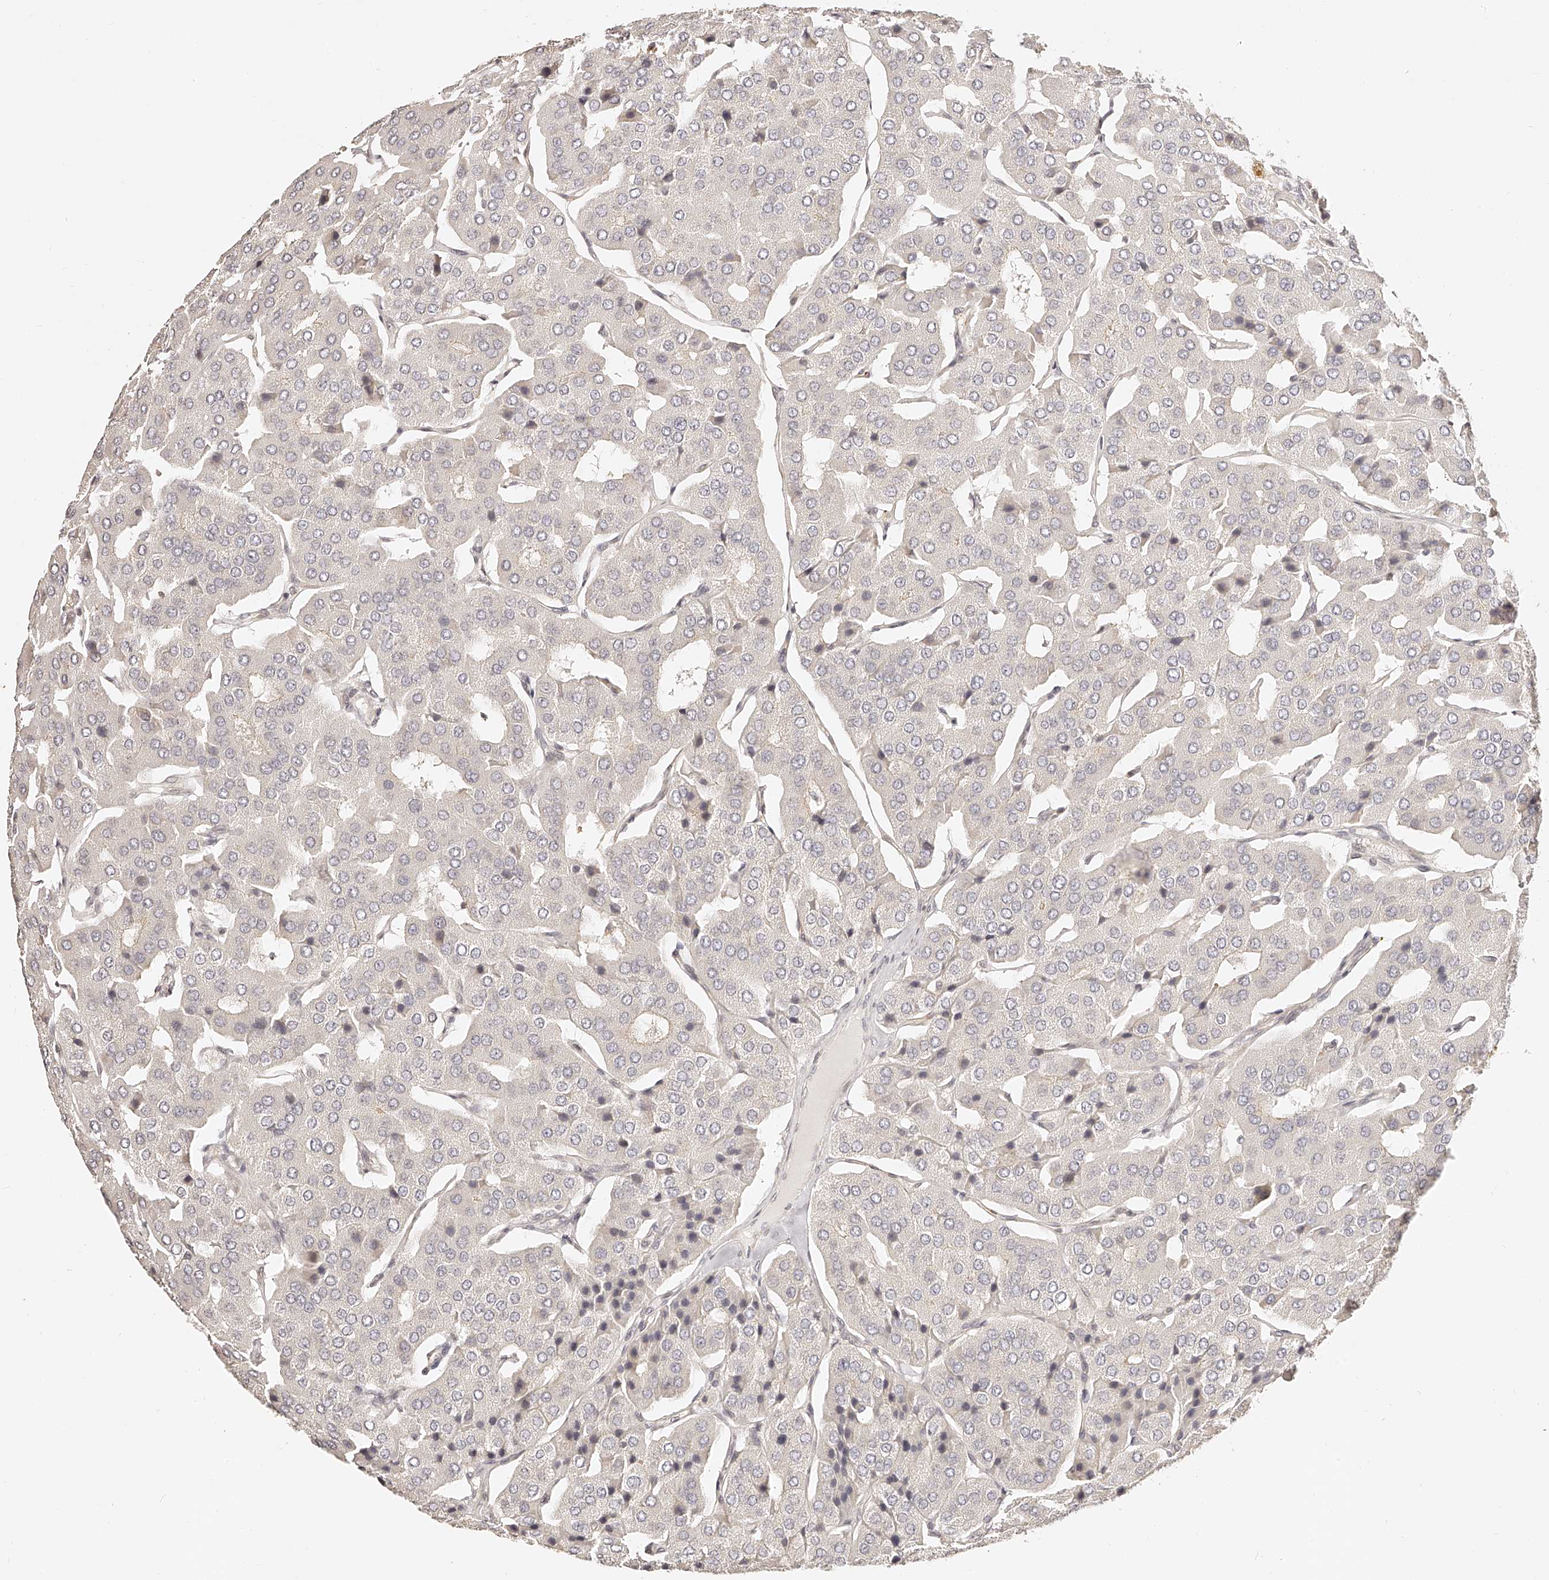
{"staining": {"intensity": "negative", "quantity": "none", "location": "none"}, "tissue": "parathyroid gland", "cell_type": "Glandular cells", "image_type": "normal", "snomed": [{"axis": "morphology", "description": "Normal tissue, NOS"}, {"axis": "morphology", "description": "Adenoma, NOS"}, {"axis": "topography", "description": "Parathyroid gland"}], "caption": "The photomicrograph exhibits no staining of glandular cells in unremarkable parathyroid gland. The staining was performed using DAB to visualize the protein expression in brown, while the nuclei were stained in blue with hematoxylin (Magnification: 20x).", "gene": "ZNF789", "patient": {"sex": "female", "age": 86}}